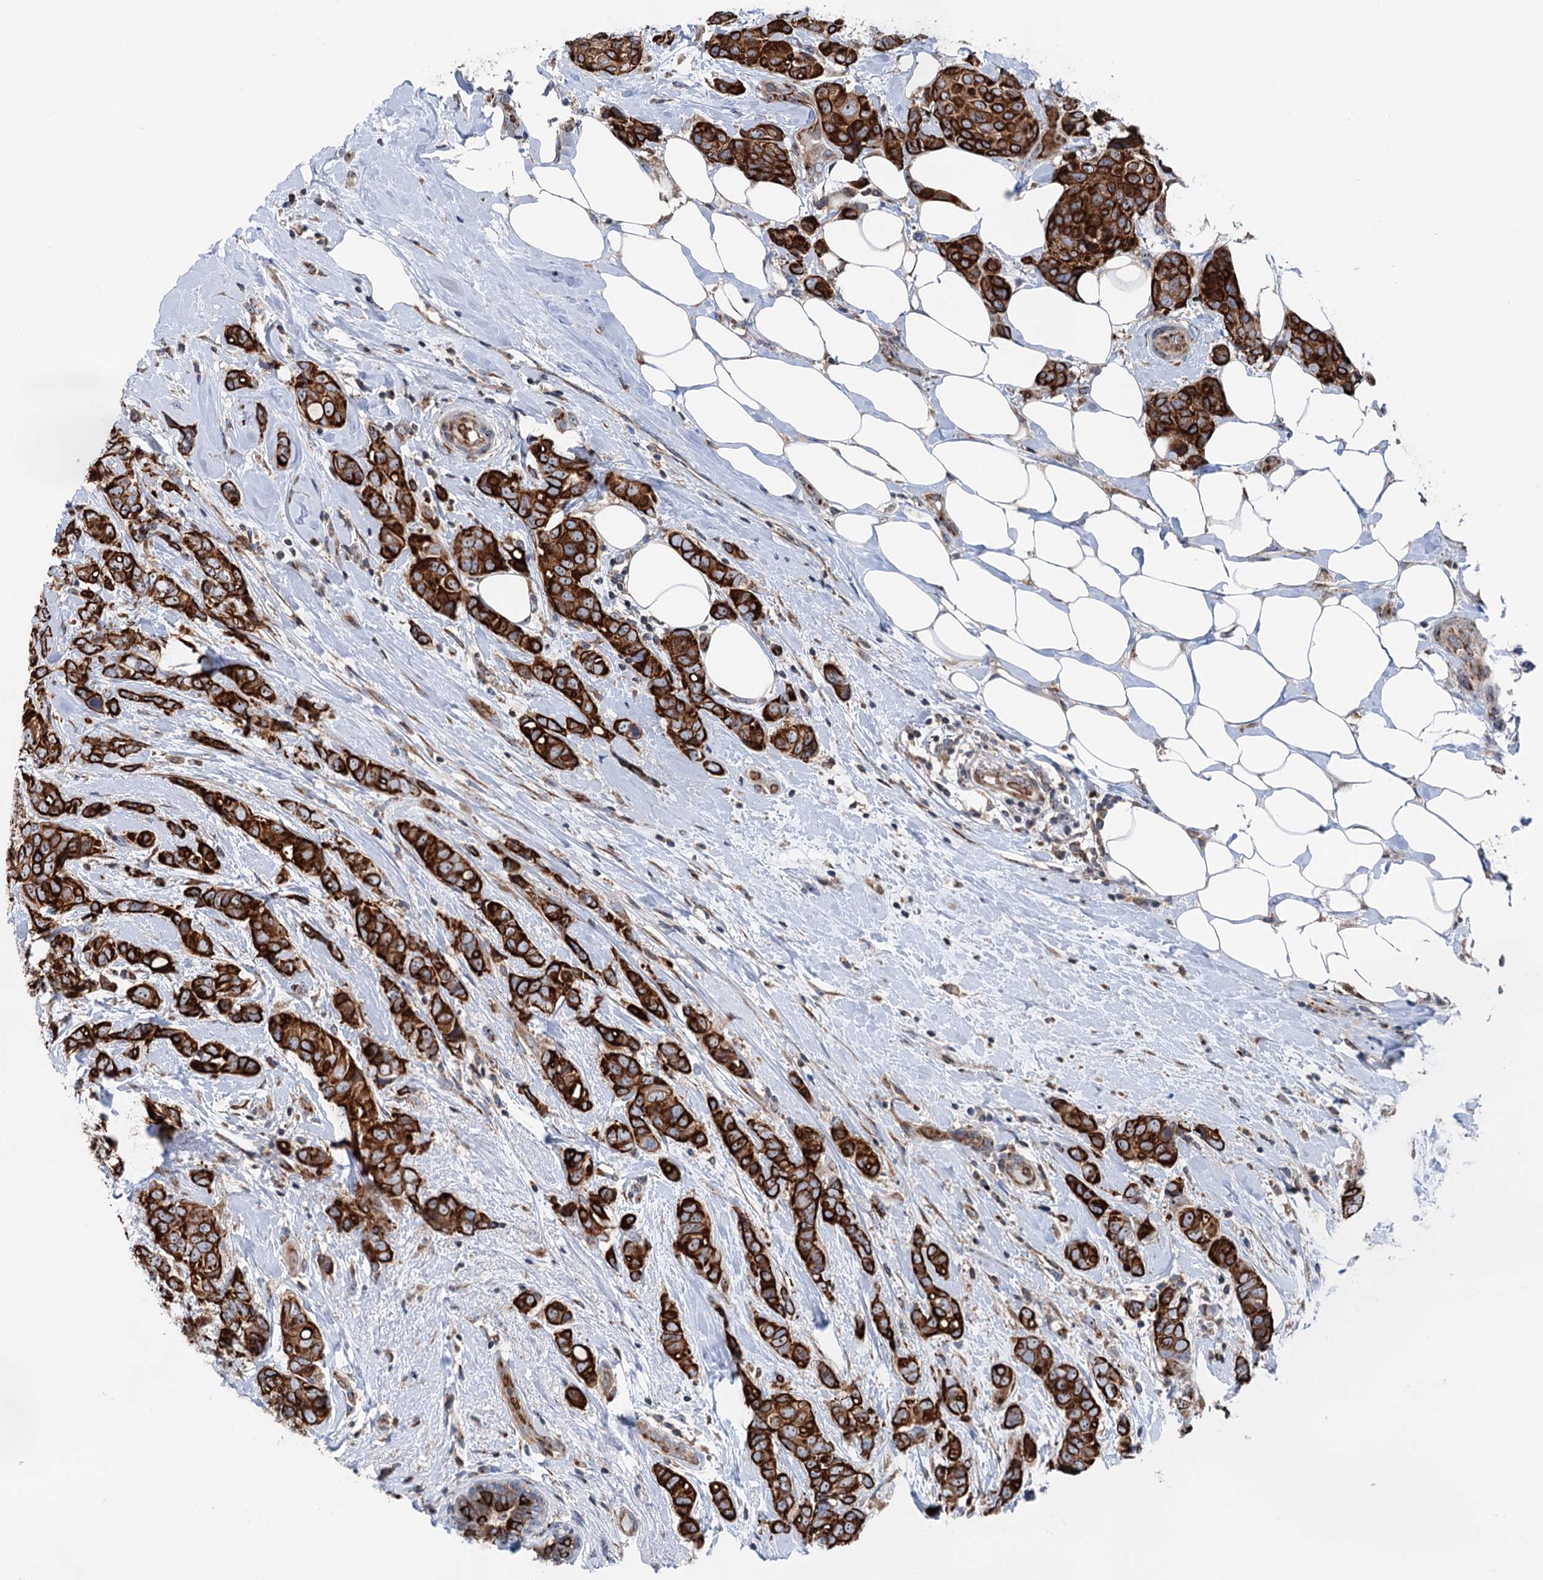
{"staining": {"intensity": "strong", "quantity": ">75%", "location": "cytoplasmic/membranous"}, "tissue": "breast cancer", "cell_type": "Tumor cells", "image_type": "cancer", "snomed": [{"axis": "morphology", "description": "Lobular carcinoma"}, {"axis": "topography", "description": "Breast"}], "caption": "A brown stain labels strong cytoplasmic/membranous staining of a protein in breast lobular carcinoma tumor cells.", "gene": "EIPR1", "patient": {"sex": "female", "age": 51}}